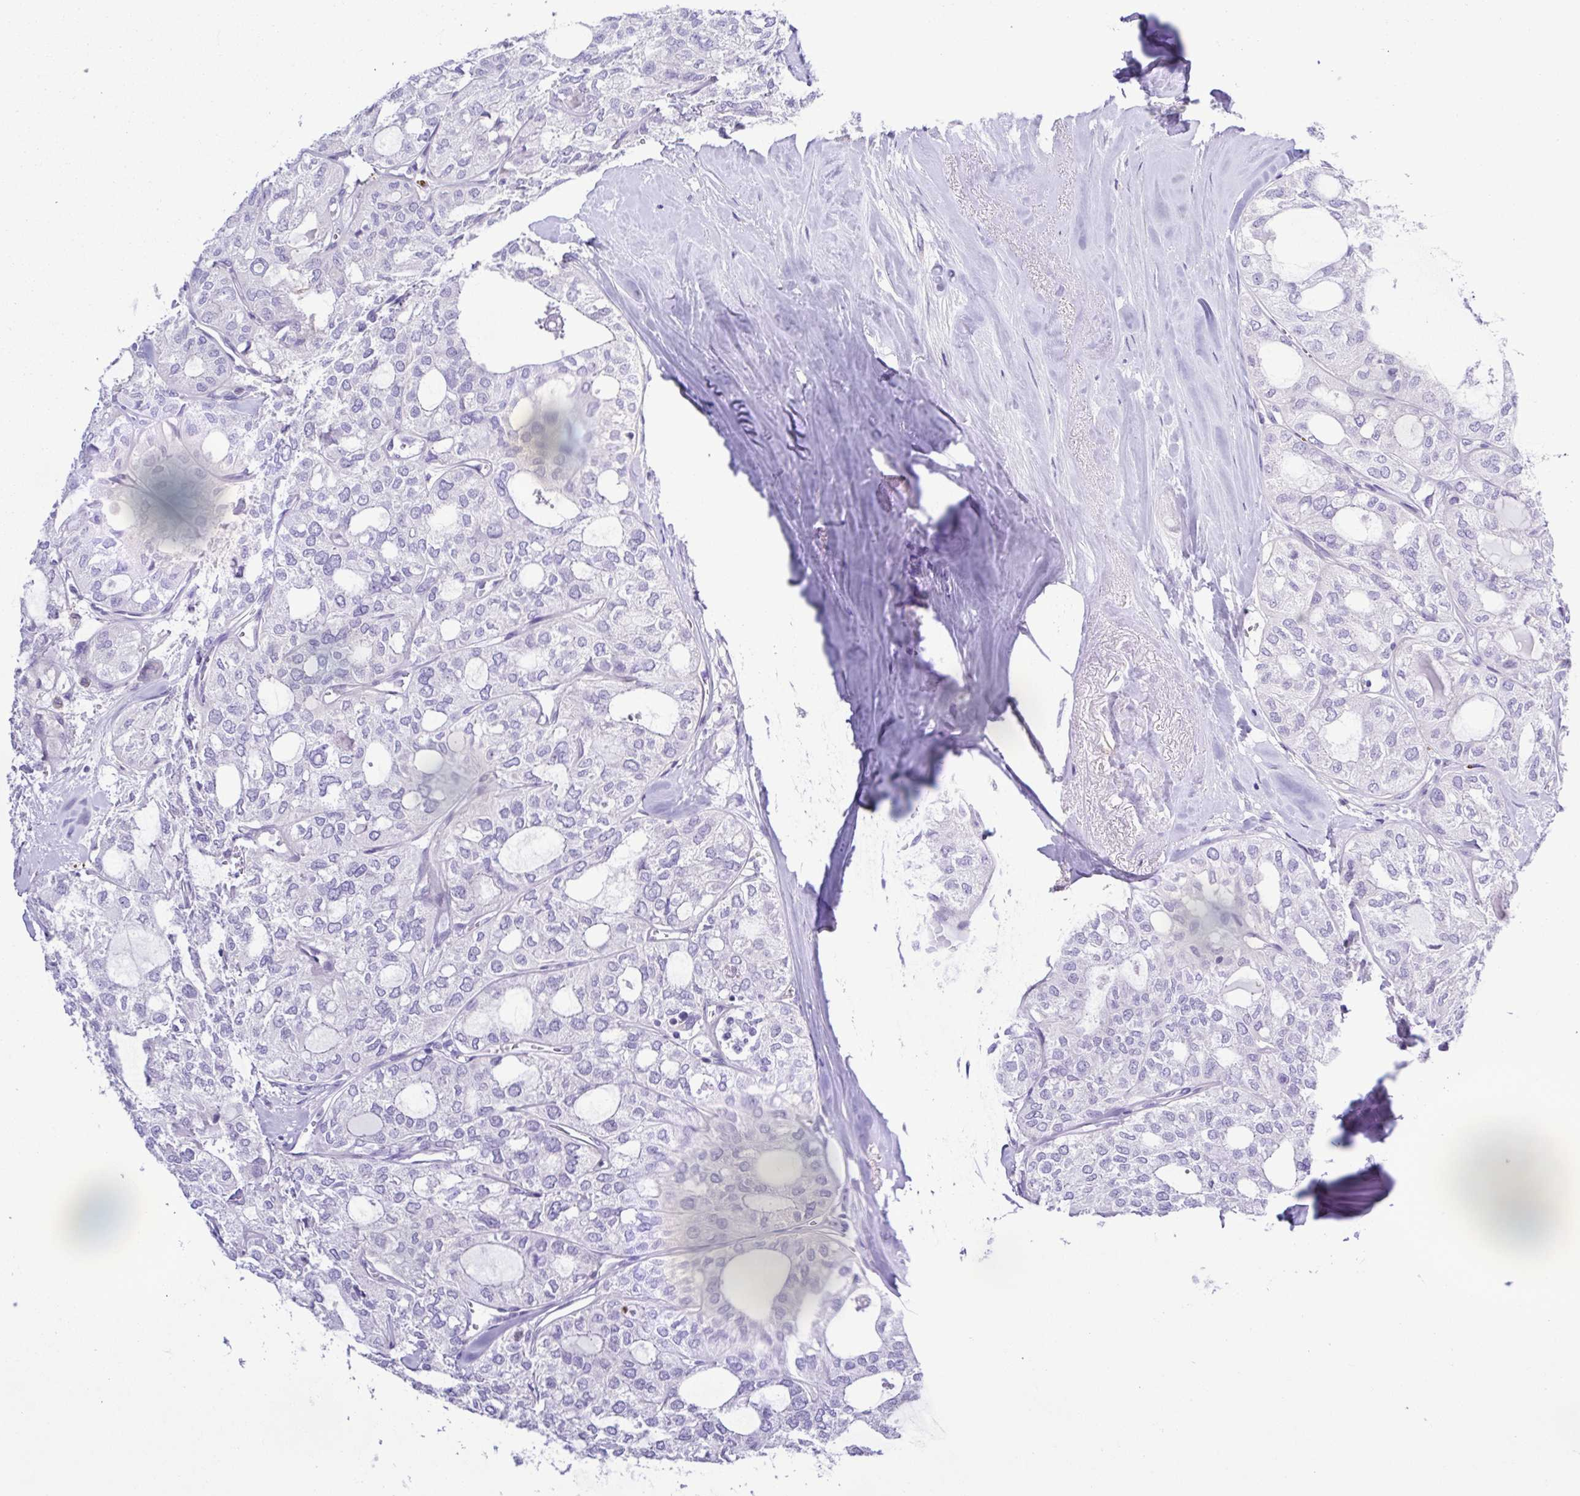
{"staining": {"intensity": "negative", "quantity": "none", "location": "none"}, "tissue": "thyroid cancer", "cell_type": "Tumor cells", "image_type": "cancer", "snomed": [{"axis": "morphology", "description": "Follicular adenoma carcinoma, NOS"}, {"axis": "topography", "description": "Thyroid gland"}], "caption": "Immunohistochemistry (IHC) histopathology image of human follicular adenoma carcinoma (thyroid) stained for a protein (brown), which demonstrates no positivity in tumor cells.", "gene": "GABBR2", "patient": {"sex": "male", "age": 75}}